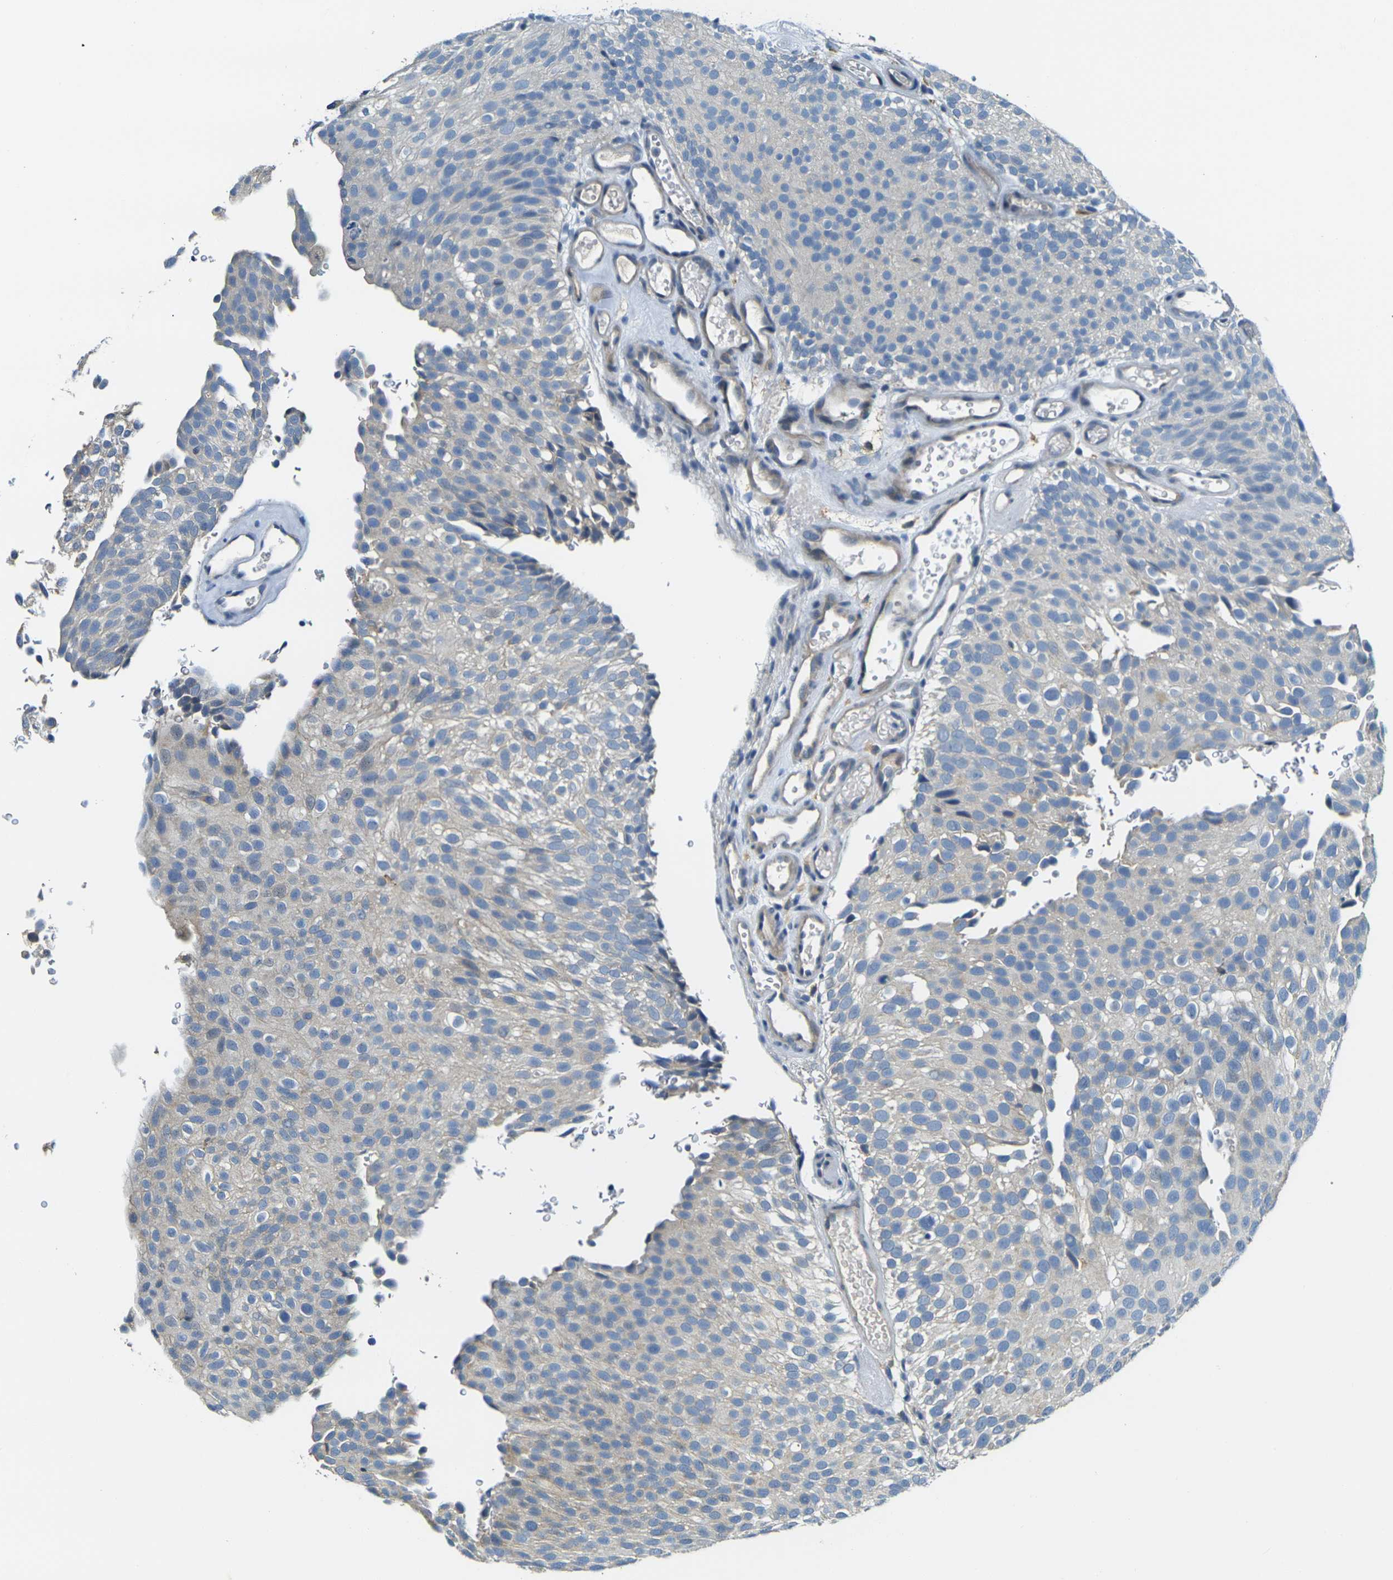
{"staining": {"intensity": "negative", "quantity": "none", "location": "none"}, "tissue": "urothelial cancer", "cell_type": "Tumor cells", "image_type": "cancer", "snomed": [{"axis": "morphology", "description": "Urothelial carcinoma, Low grade"}, {"axis": "topography", "description": "Urinary bladder"}], "caption": "A micrograph of urothelial cancer stained for a protein displays no brown staining in tumor cells.", "gene": "SHISAL2B", "patient": {"sex": "male", "age": 78}}